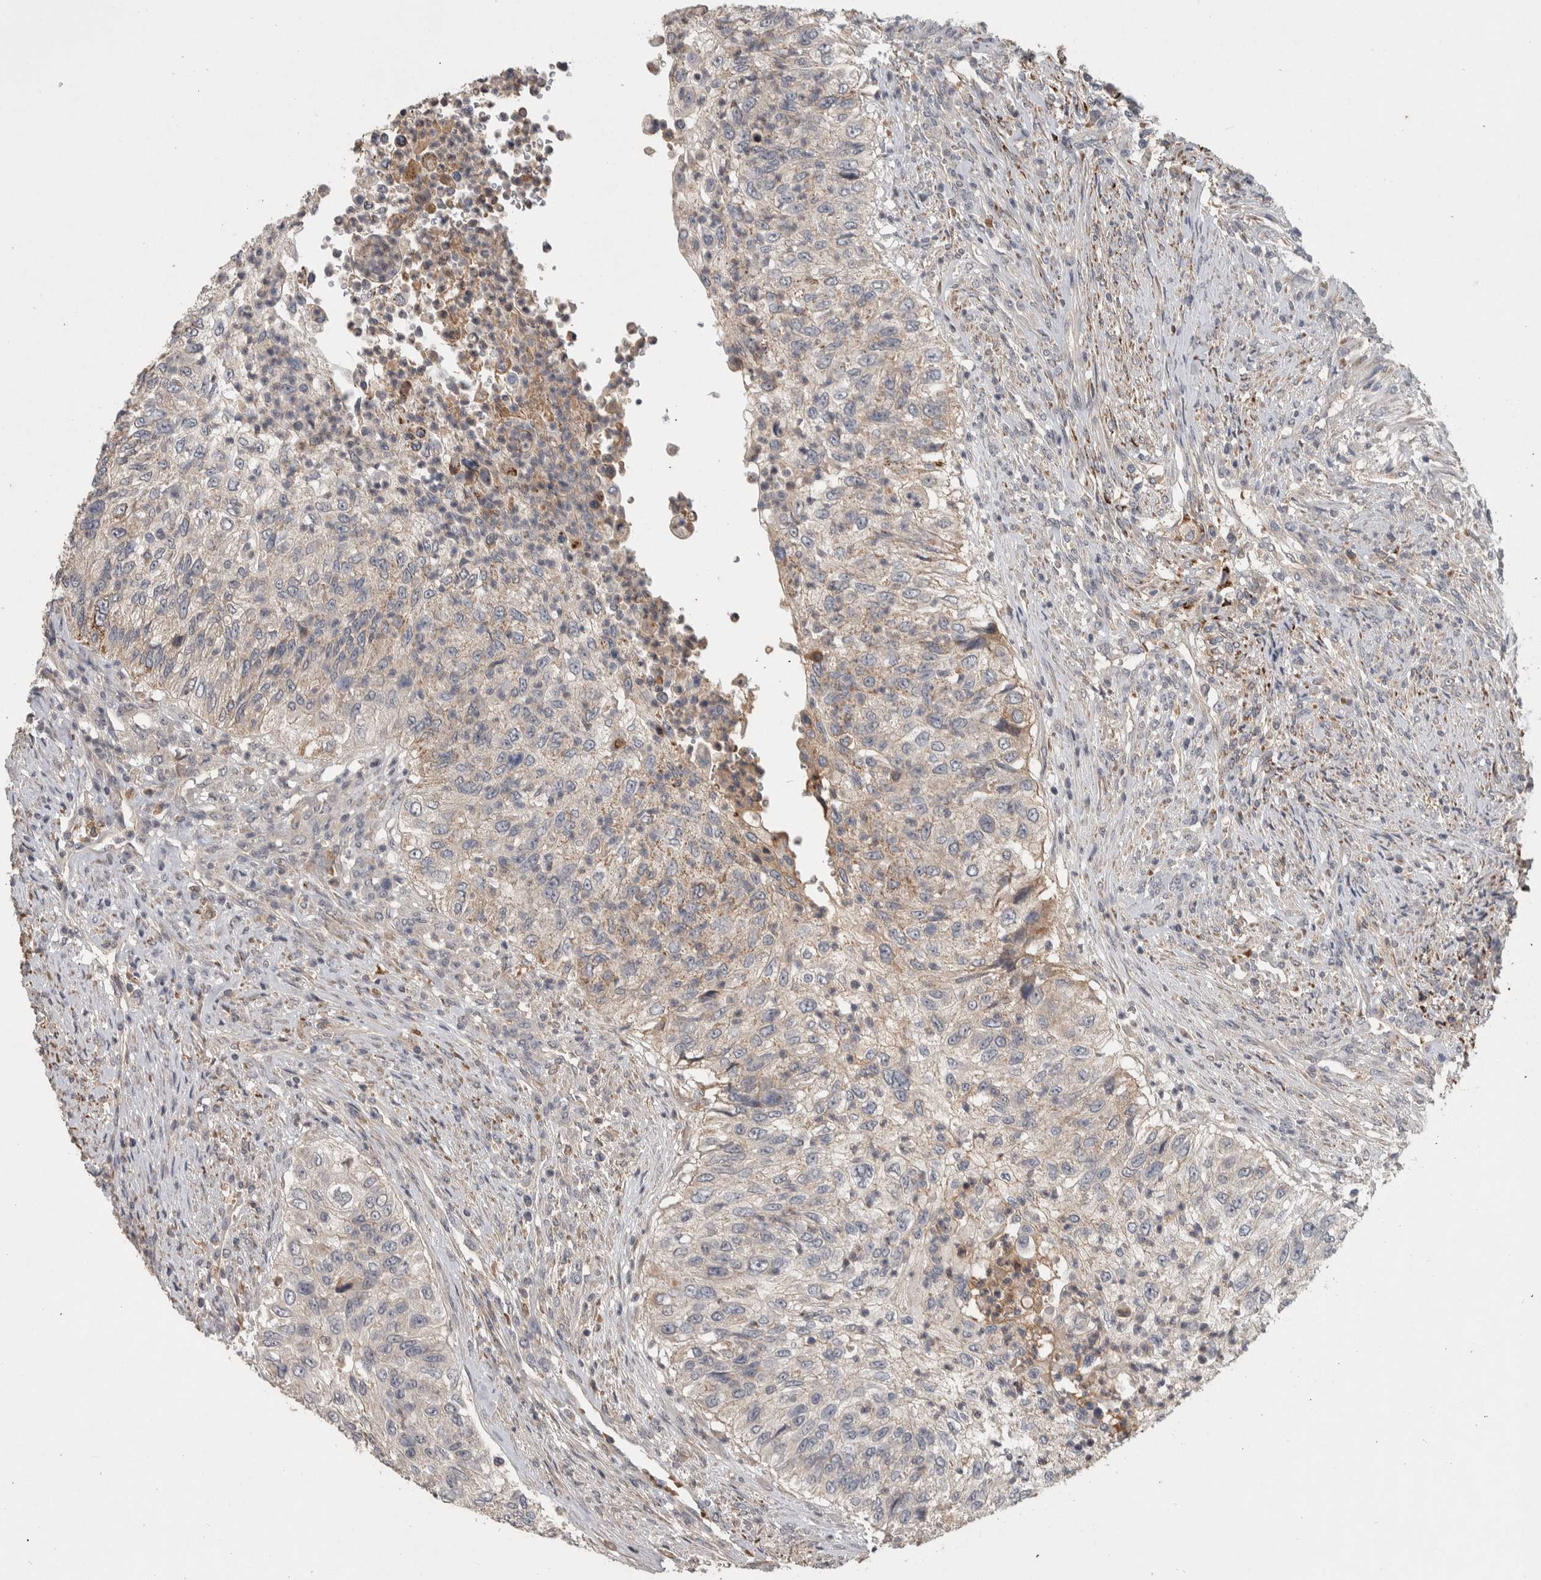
{"staining": {"intensity": "weak", "quantity": "<25%", "location": "cytoplasmic/membranous"}, "tissue": "urothelial cancer", "cell_type": "Tumor cells", "image_type": "cancer", "snomed": [{"axis": "morphology", "description": "Urothelial carcinoma, High grade"}, {"axis": "topography", "description": "Urinary bladder"}], "caption": "Immunohistochemistry (IHC) micrograph of human urothelial carcinoma (high-grade) stained for a protein (brown), which reveals no expression in tumor cells.", "gene": "CHRM3", "patient": {"sex": "female", "age": 60}}